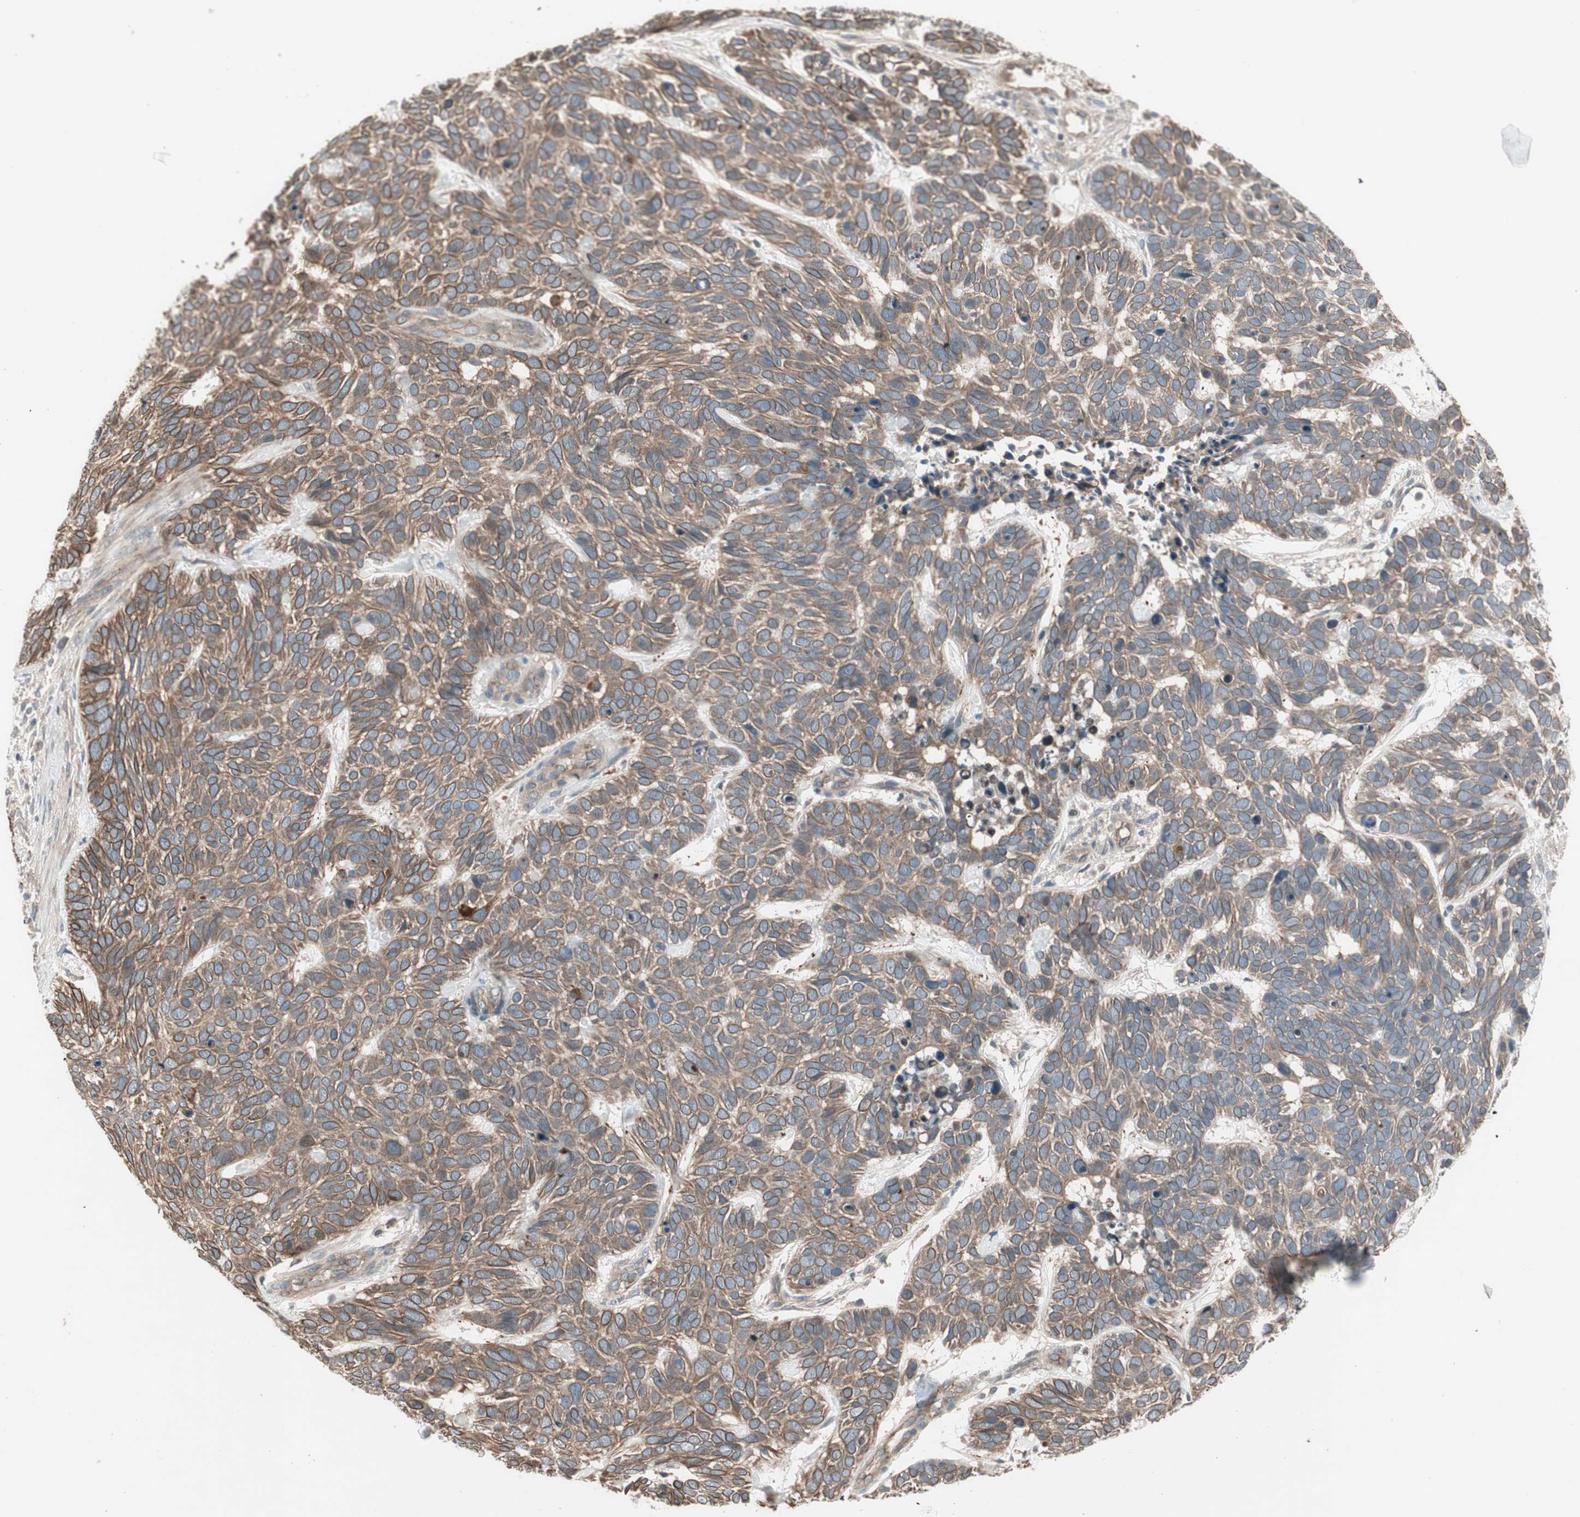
{"staining": {"intensity": "strong", "quantity": ">75%", "location": "cytoplasmic/membranous"}, "tissue": "skin cancer", "cell_type": "Tumor cells", "image_type": "cancer", "snomed": [{"axis": "morphology", "description": "Basal cell carcinoma"}, {"axis": "topography", "description": "Skin"}], "caption": "There is high levels of strong cytoplasmic/membranous staining in tumor cells of skin basal cell carcinoma, as demonstrated by immunohistochemical staining (brown color).", "gene": "TFPI", "patient": {"sex": "male", "age": 87}}